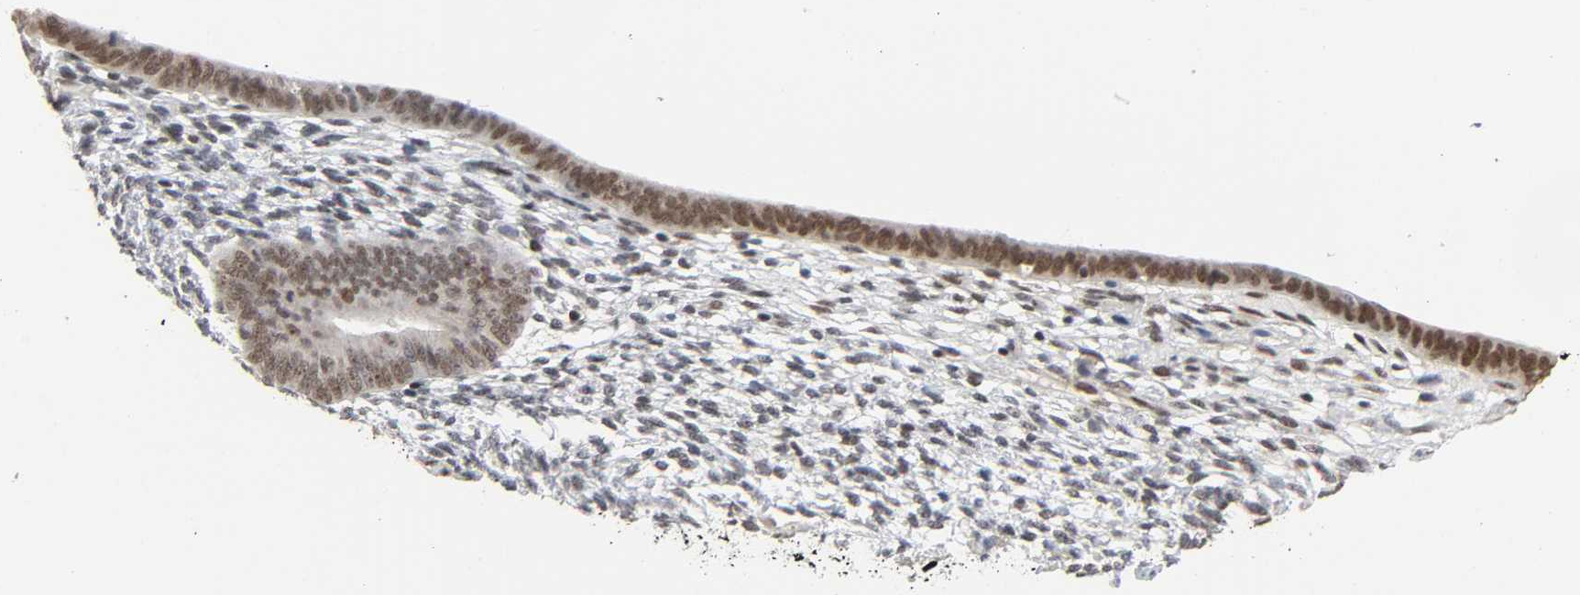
{"staining": {"intensity": "moderate", "quantity": ">75%", "location": "nuclear"}, "tissue": "endometrium", "cell_type": "Cells in endometrial stroma", "image_type": "normal", "snomed": [{"axis": "morphology", "description": "Normal tissue, NOS"}, {"axis": "topography", "description": "Endometrium"}], "caption": "Immunohistochemistry (IHC) photomicrograph of normal endometrium: endometrium stained using IHC demonstrates medium levels of moderate protein expression localized specifically in the nuclear of cells in endometrial stroma, appearing as a nuclear brown color.", "gene": "SUMO1", "patient": {"sex": "female", "age": 57}}